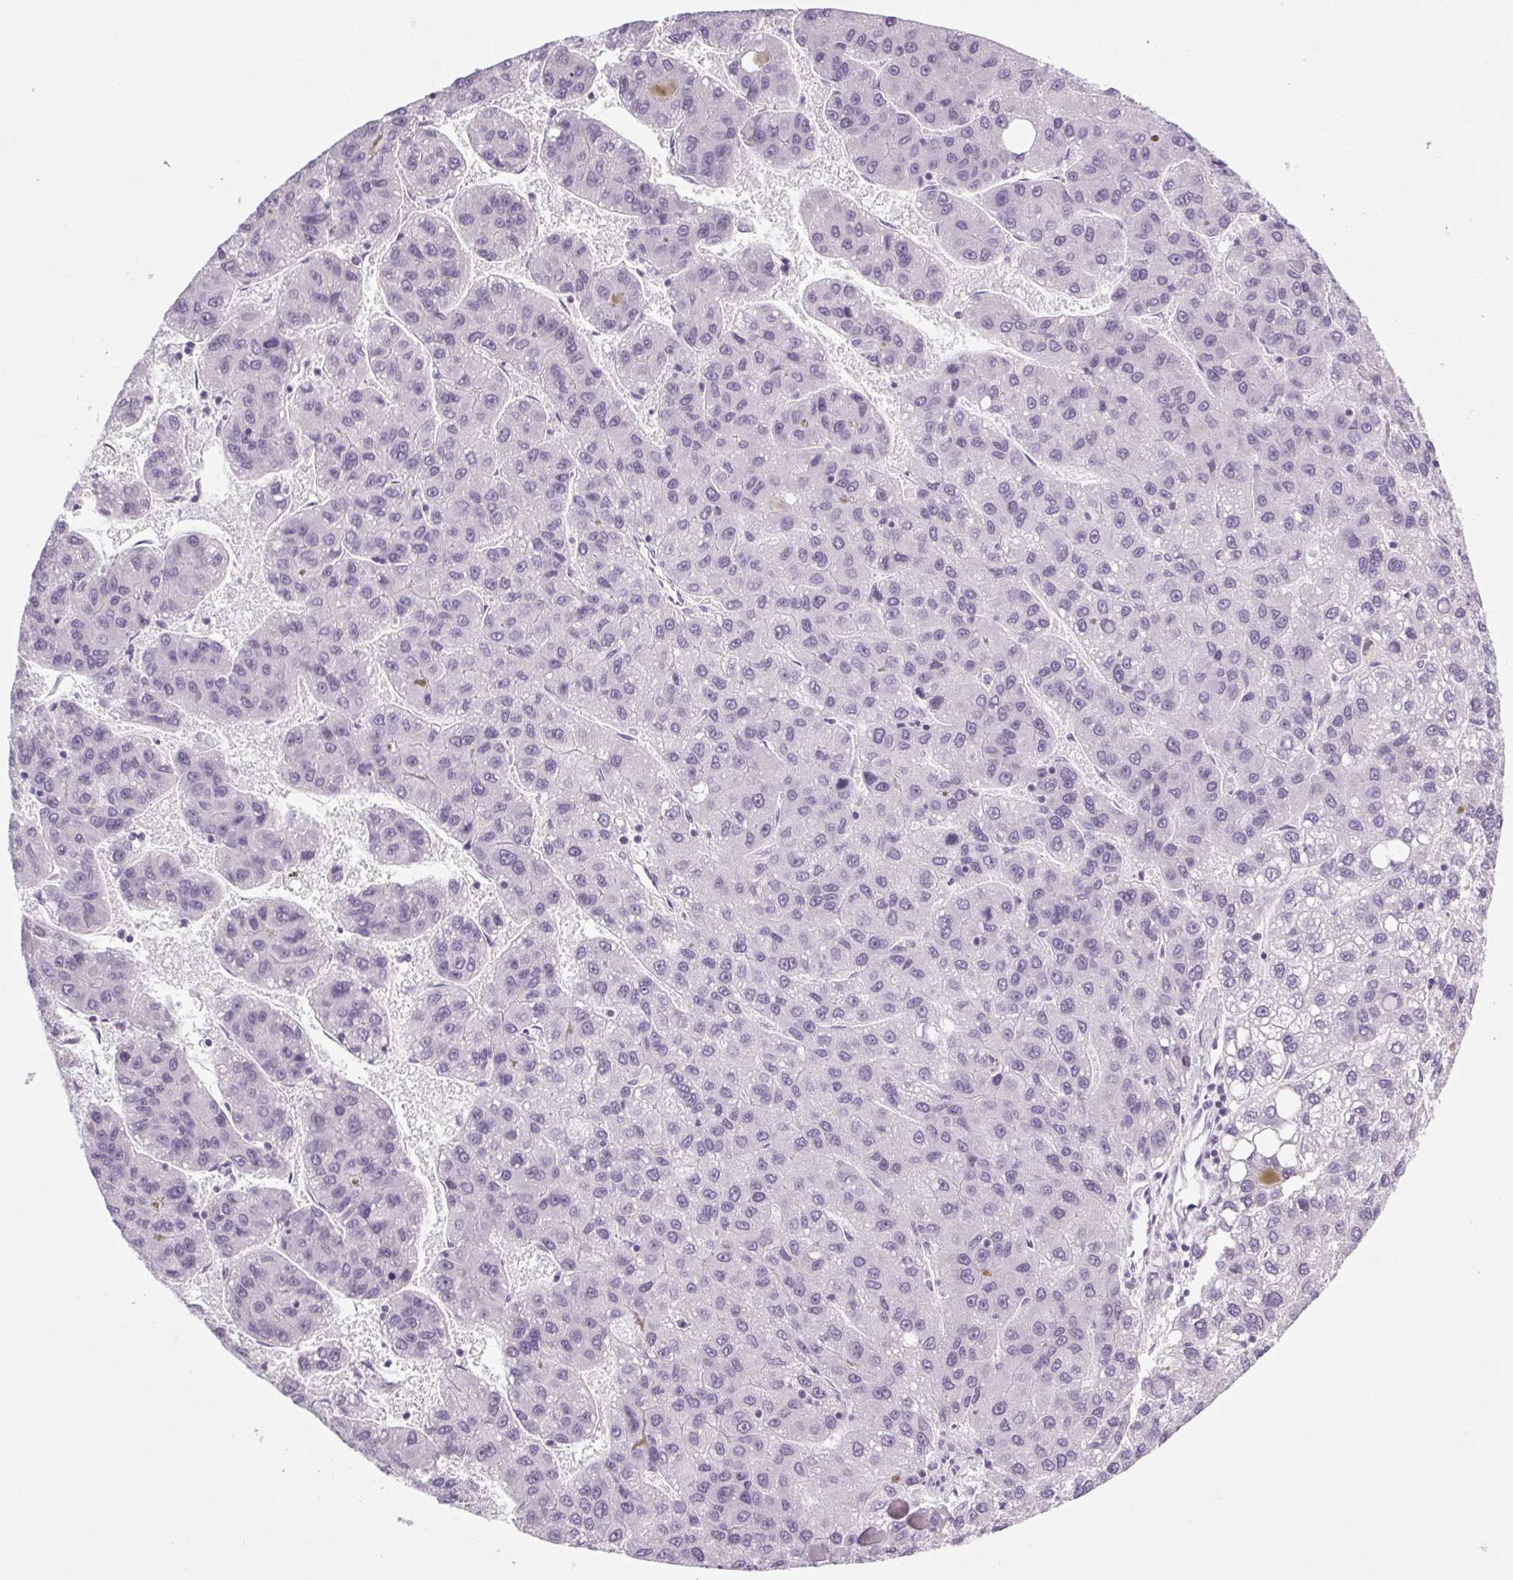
{"staining": {"intensity": "negative", "quantity": "none", "location": "none"}, "tissue": "liver cancer", "cell_type": "Tumor cells", "image_type": "cancer", "snomed": [{"axis": "morphology", "description": "Carcinoma, Hepatocellular, NOS"}, {"axis": "topography", "description": "Liver"}], "caption": "Micrograph shows no protein positivity in tumor cells of hepatocellular carcinoma (liver) tissue.", "gene": "POMC", "patient": {"sex": "female", "age": 82}}